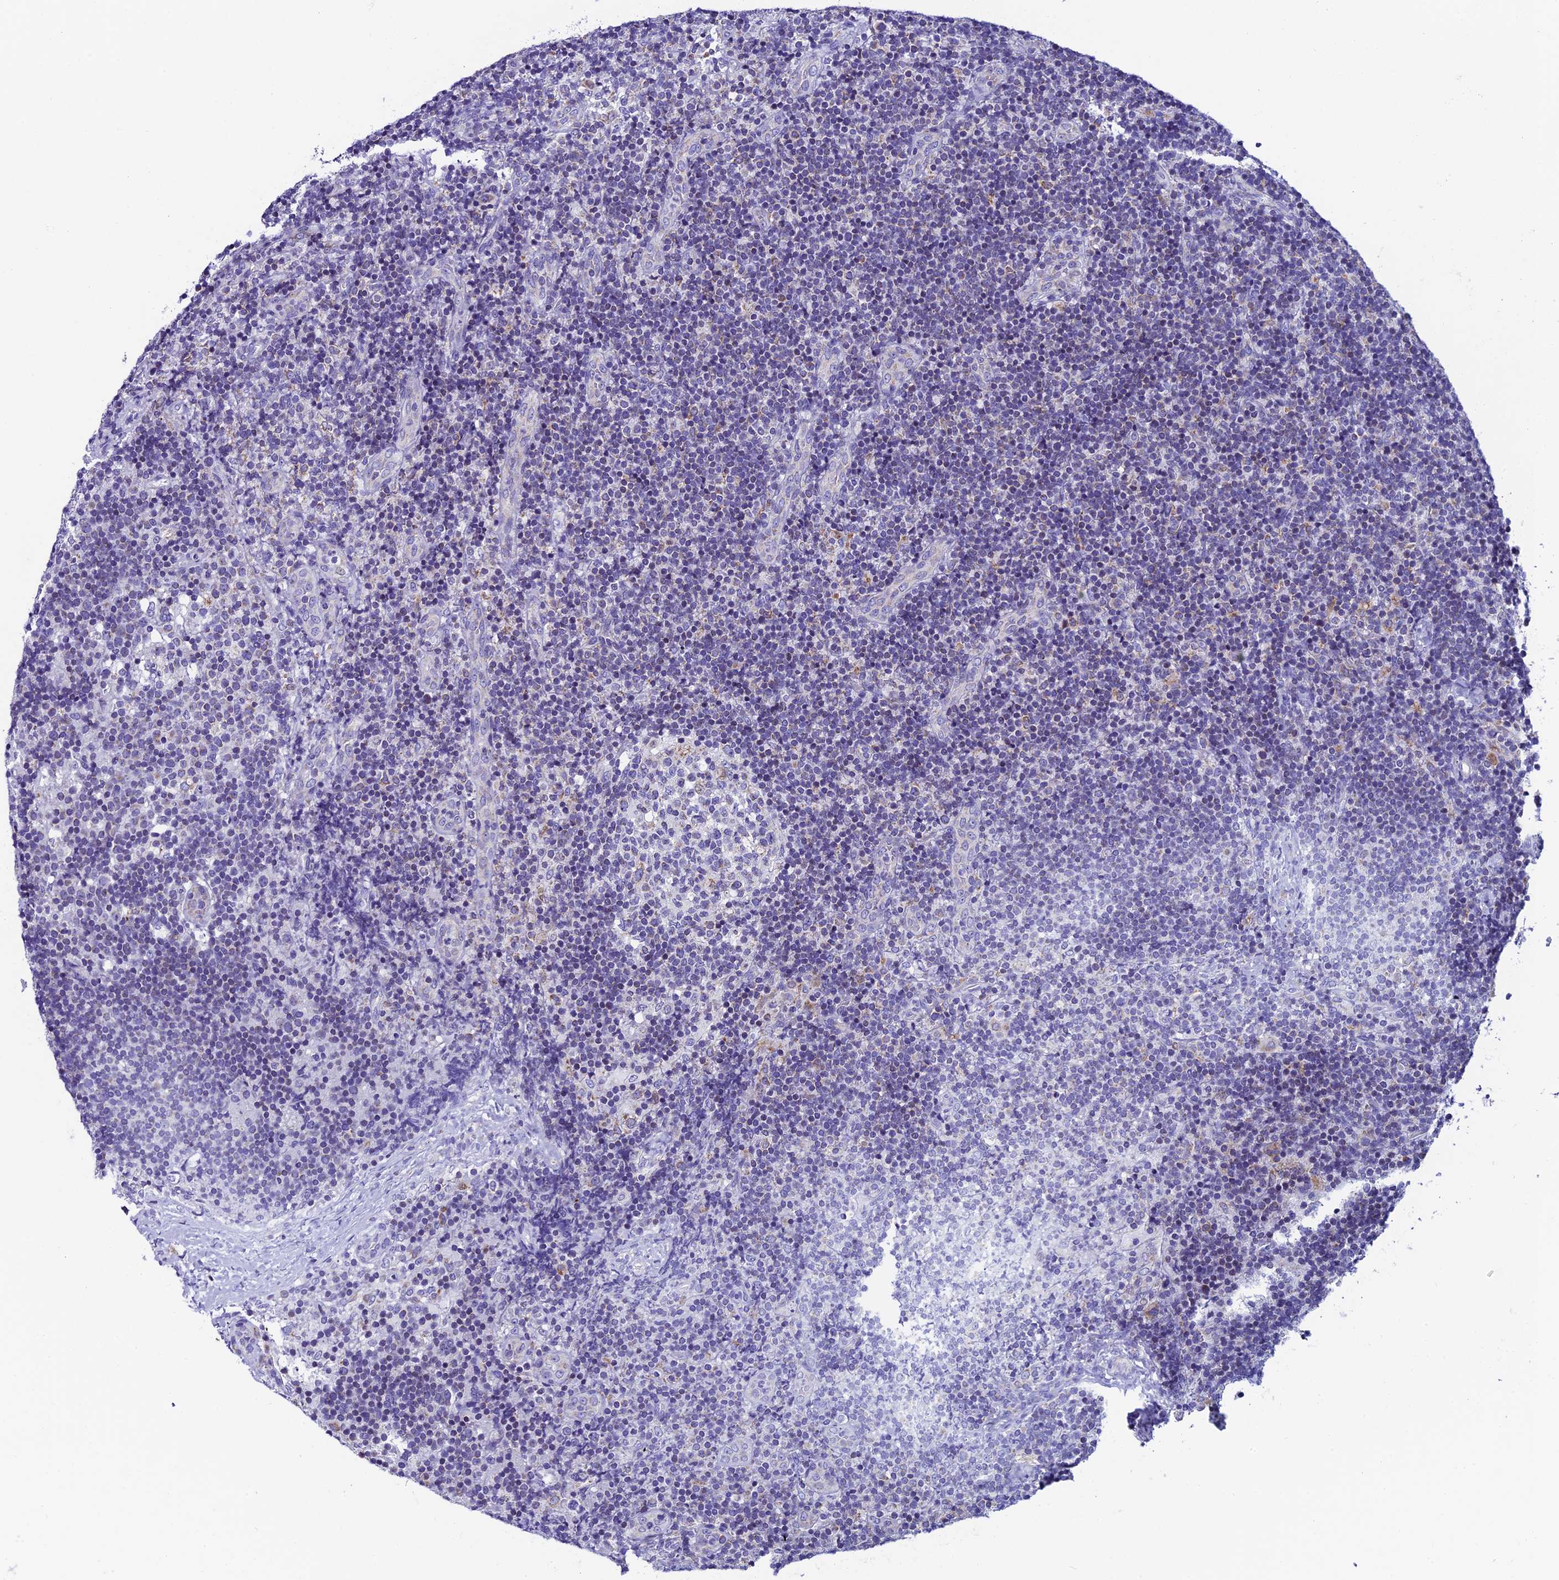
{"staining": {"intensity": "negative", "quantity": "none", "location": "none"}, "tissue": "lymph node", "cell_type": "Germinal center cells", "image_type": "normal", "snomed": [{"axis": "morphology", "description": "Normal tissue, NOS"}, {"axis": "topography", "description": "Lymph node"}], "caption": "A micrograph of lymph node stained for a protein exhibits no brown staining in germinal center cells.", "gene": "REEP4", "patient": {"sex": "female", "age": 22}}